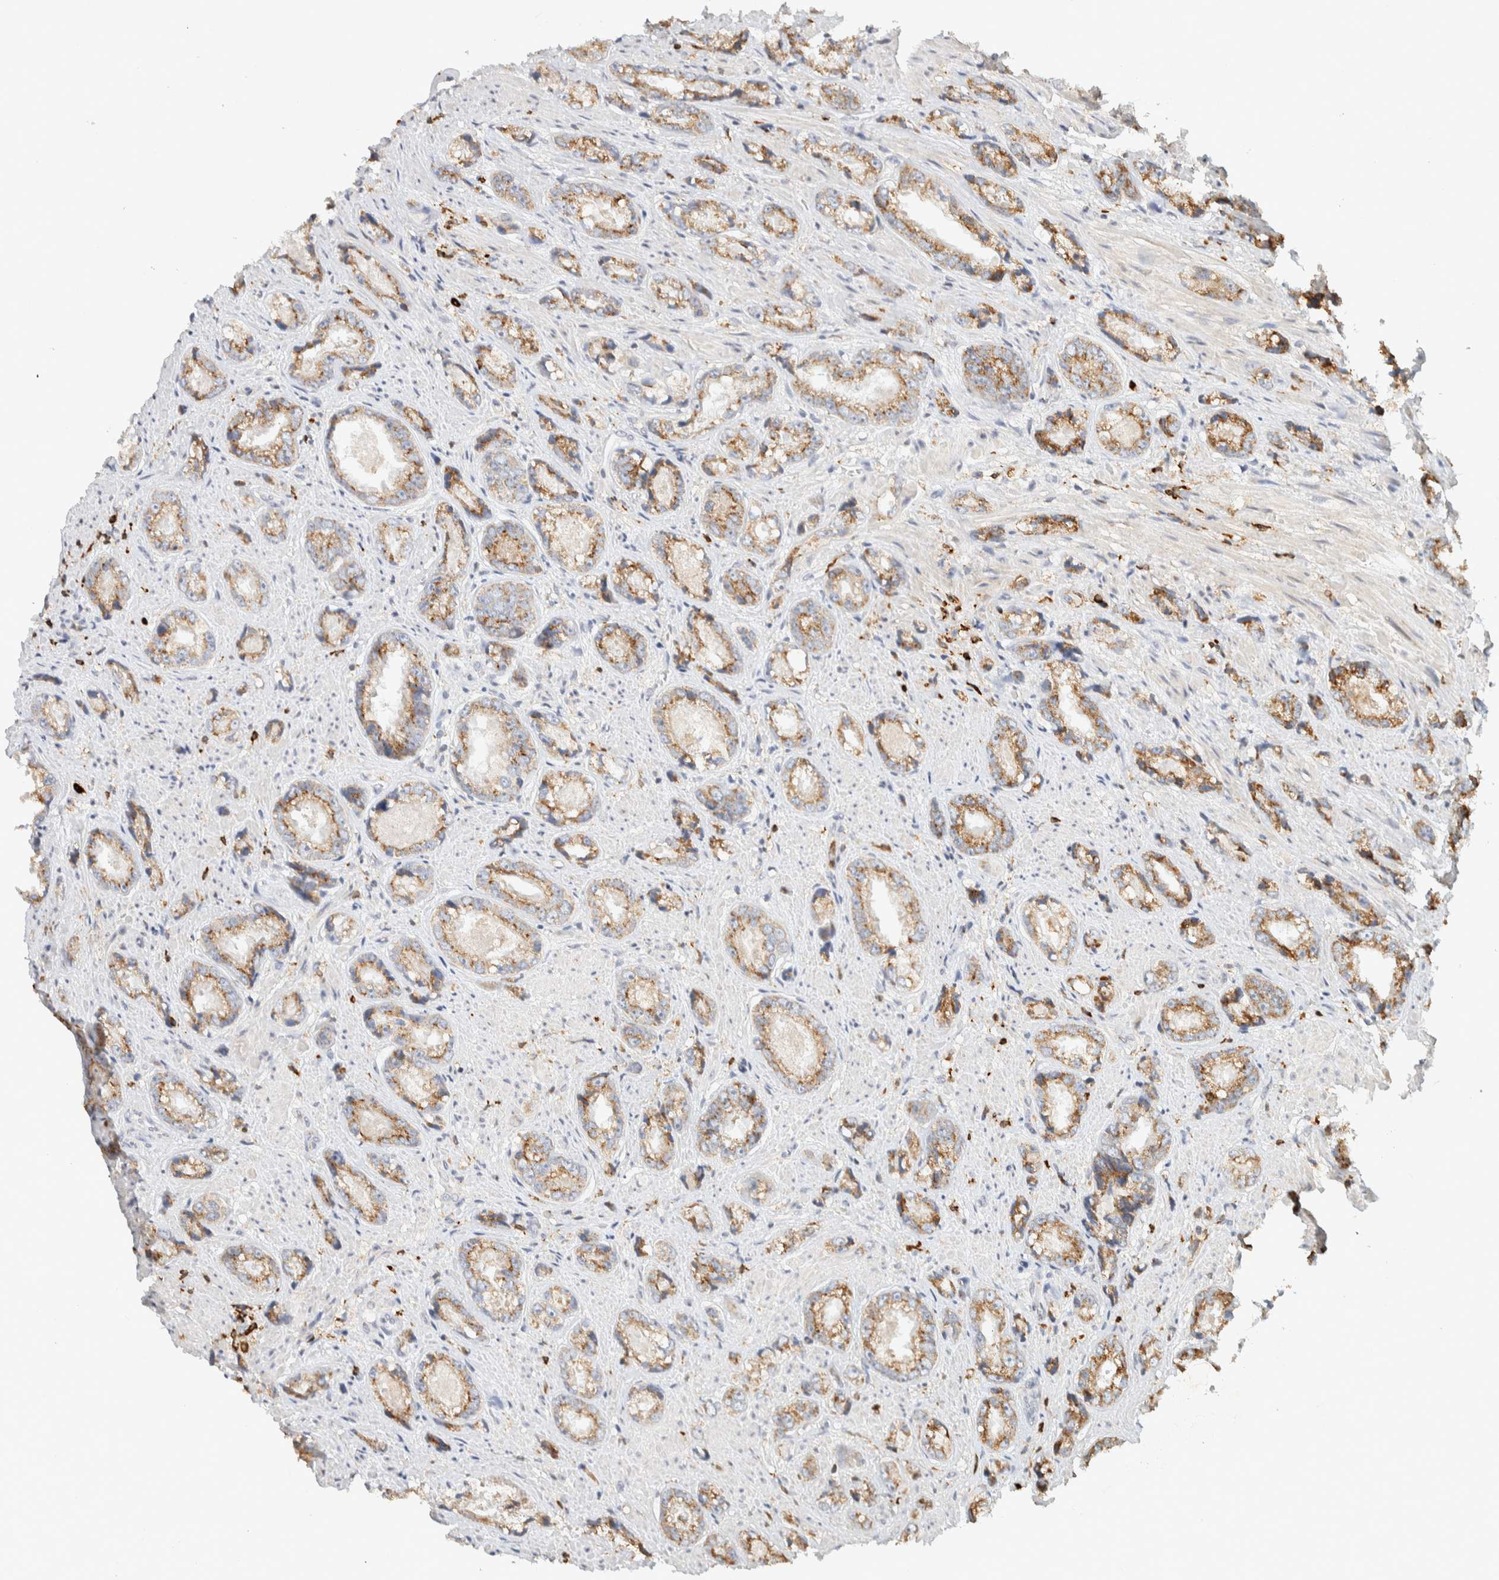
{"staining": {"intensity": "moderate", "quantity": ">75%", "location": "cytoplasmic/membranous"}, "tissue": "prostate cancer", "cell_type": "Tumor cells", "image_type": "cancer", "snomed": [{"axis": "morphology", "description": "Adenocarcinoma, High grade"}, {"axis": "topography", "description": "Prostate"}], "caption": "IHC photomicrograph of neoplastic tissue: human prostate cancer (adenocarcinoma (high-grade)) stained using IHC shows medium levels of moderate protein expression localized specifically in the cytoplasmic/membranous of tumor cells, appearing as a cytoplasmic/membranous brown color.", "gene": "RUNDC1", "patient": {"sex": "male", "age": 61}}